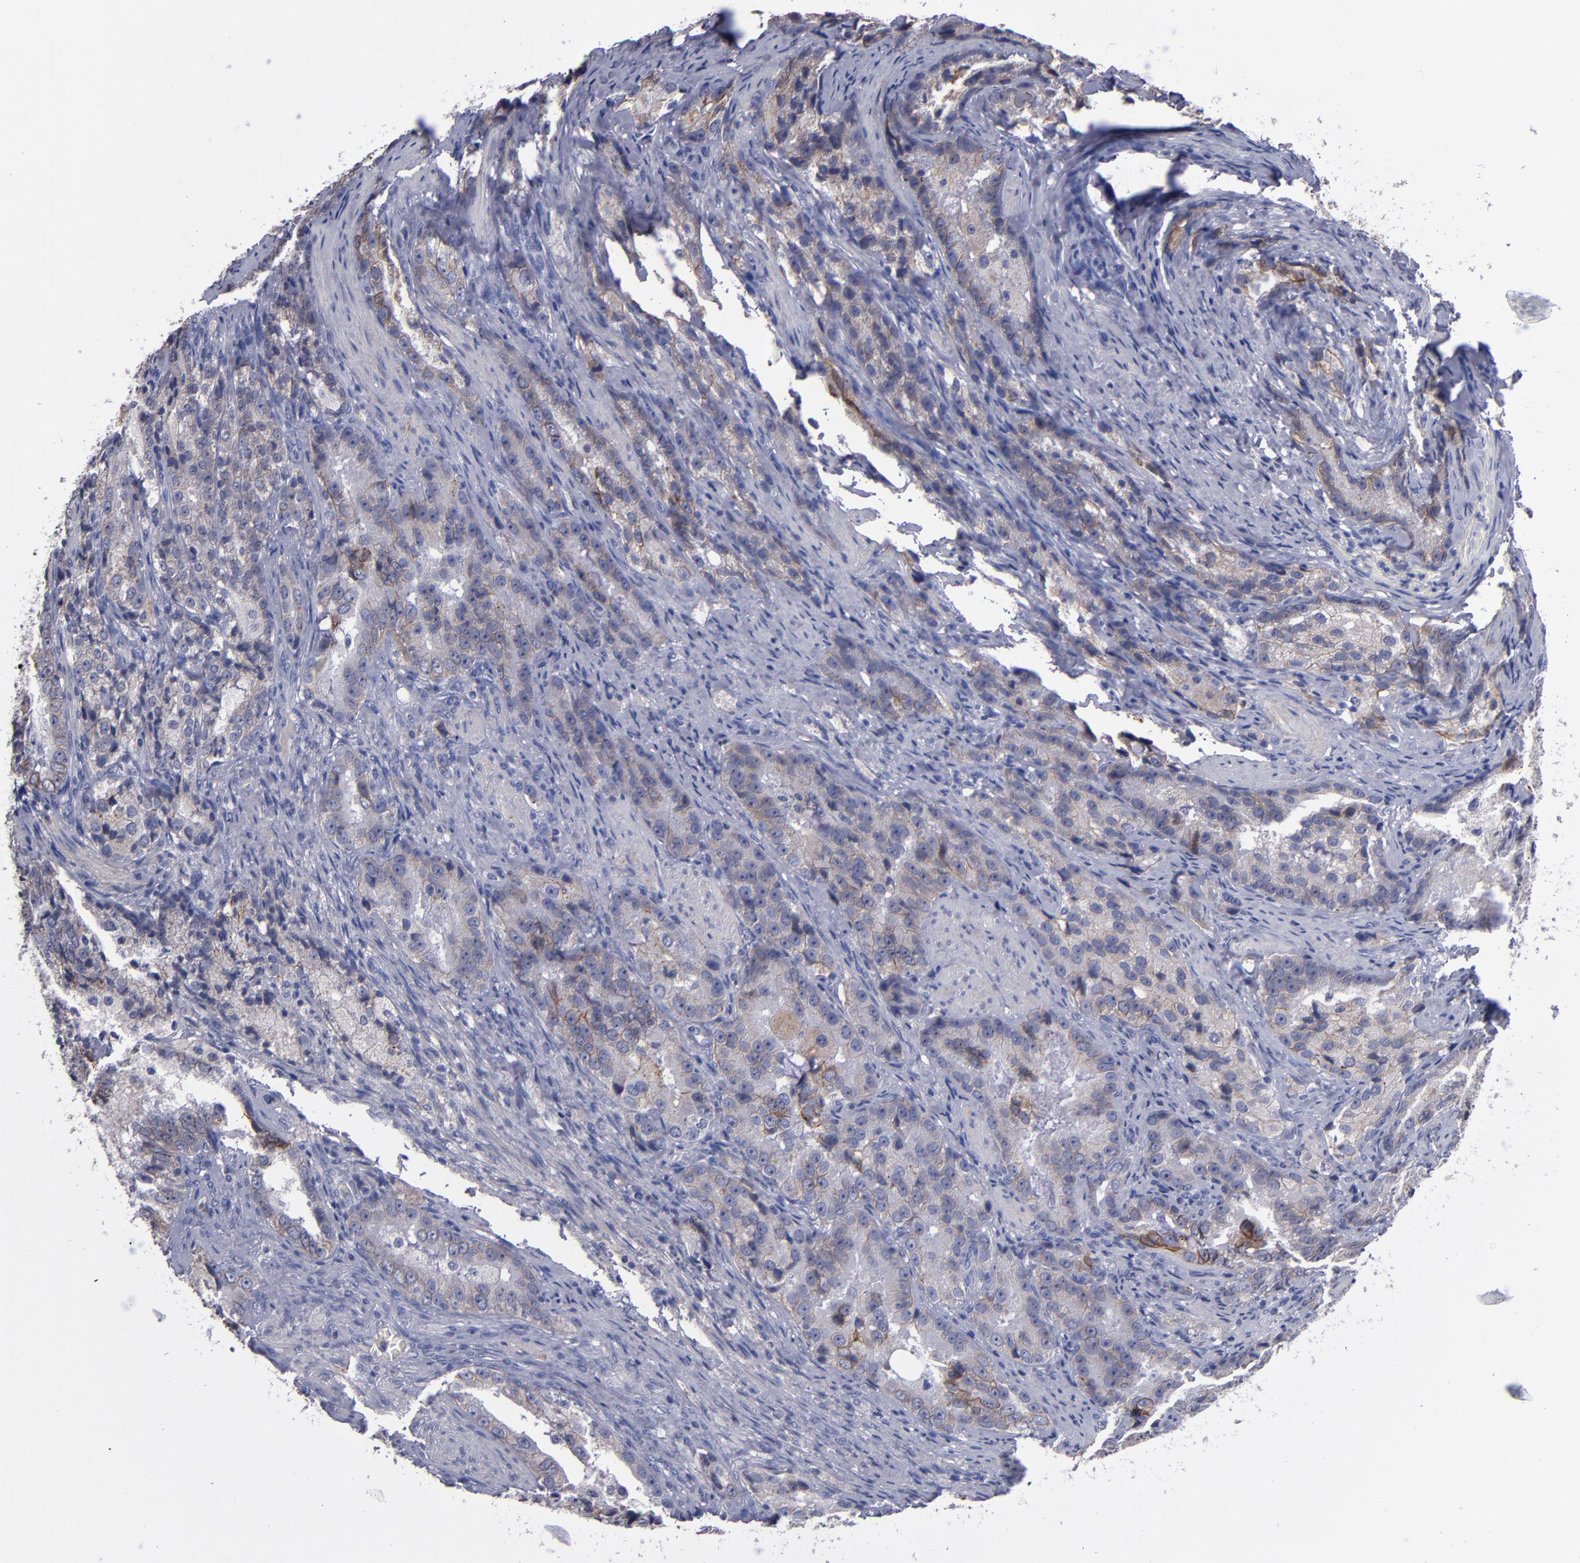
{"staining": {"intensity": "weak", "quantity": ">75%", "location": "cytoplasmic/membranous"}, "tissue": "prostate cancer", "cell_type": "Tumor cells", "image_type": "cancer", "snomed": [{"axis": "morphology", "description": "Adenocarcinoma, High grade"}, {"axis": "topography", "description": "Prostate"}], "caption": "Tumor cells reveal low levels of weak cytoplasmic/membranous expression in approximately >75% of cells in human prostate cancer.", "gene": "CDH3", "patient": {"sex": "male", "age": 63}}